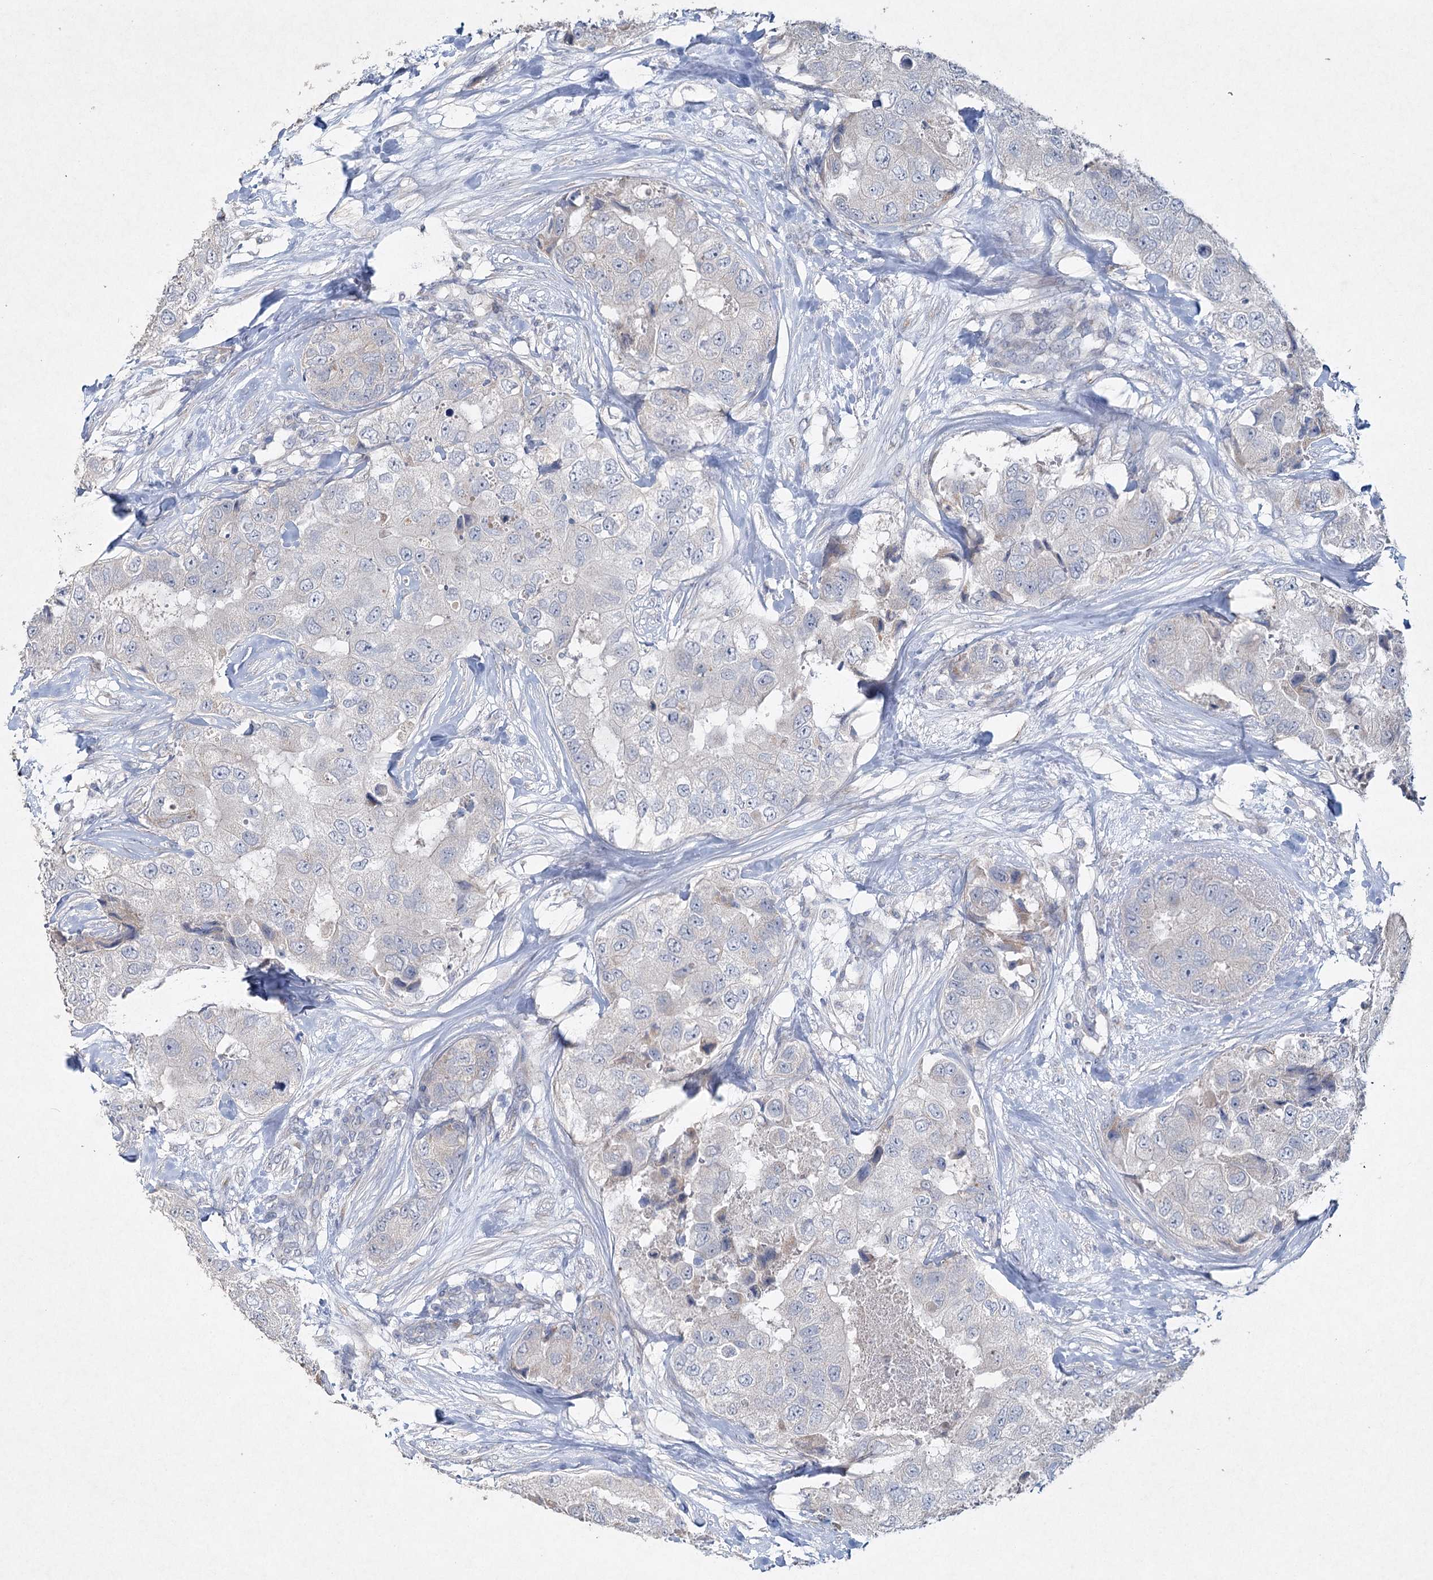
{"staining": {"intensity": "negative", "quantity": "none", "location": "none"}, "tissue": "breast cancer", "cell_type": "Tumor cells", "image_type": "cancer", "snomed": [{"axis": "morphology", "description": "Duct carcinoma"}, {"axis": "topography", "description": "Breast"}], "caption": "This is an IHC photomicrograph of intraductal carcinoma (breast). There is no expression in tumor cells.", "gene": "RFX6", "patient": {"sex": "female", "age": 62}}